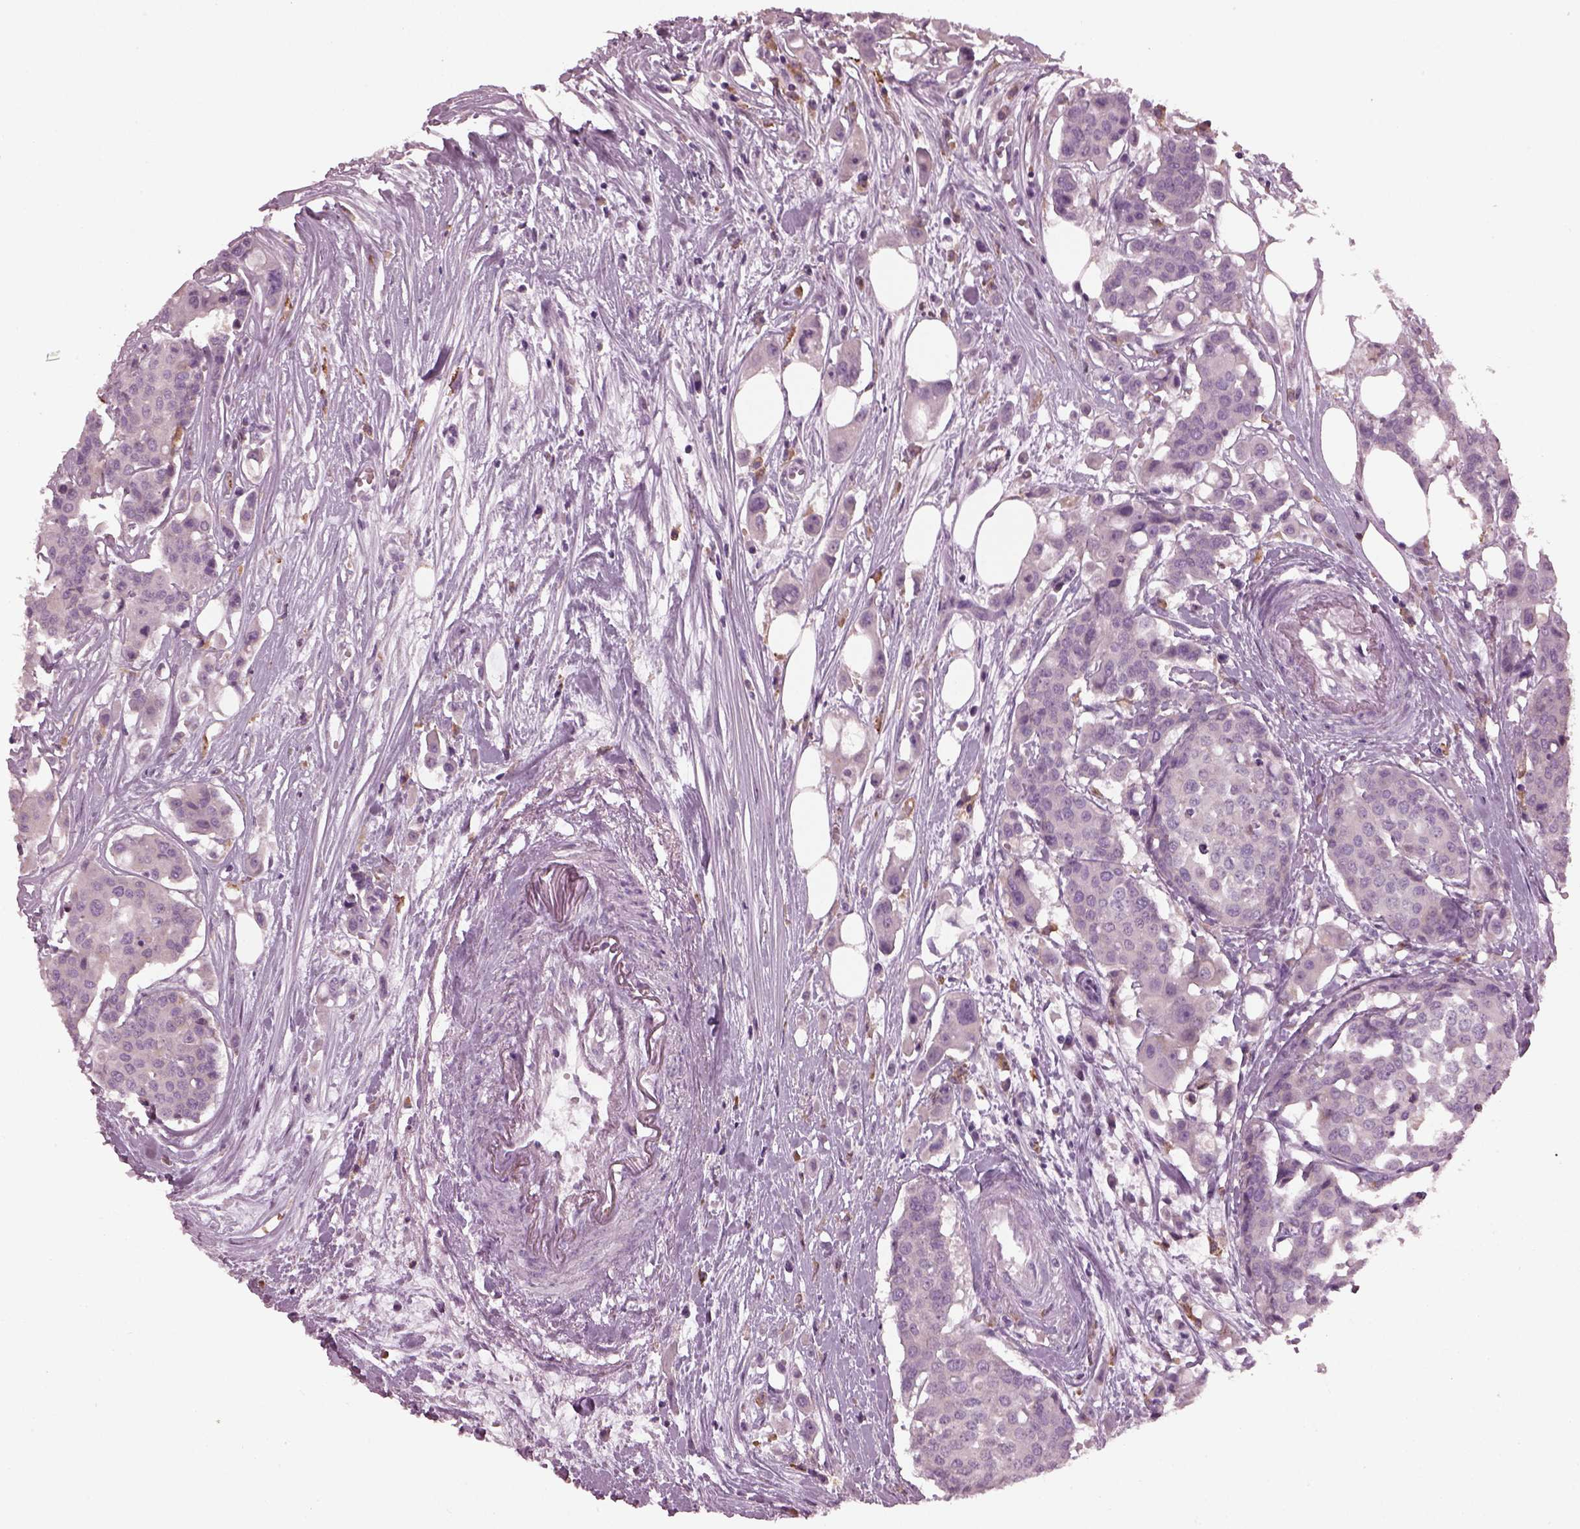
{"staining": {"intensity": "negative", "quantity": "none", "location": "none"}, "tissue": "carcinoid", "cell_type": "Tumor cells", "image_type": "cancer", "snomed": [{"axis": "morphology", "description": "Carcinoid, malignant, NOS"}, {"axis": "topography", "description": "Colon"}], "caption": "The IHC image has no significant staining in tumor cells of carcinoid (malignant) tissue.", "gene": "TMEM231", "patient": {"sex": "male", "age": 81}}